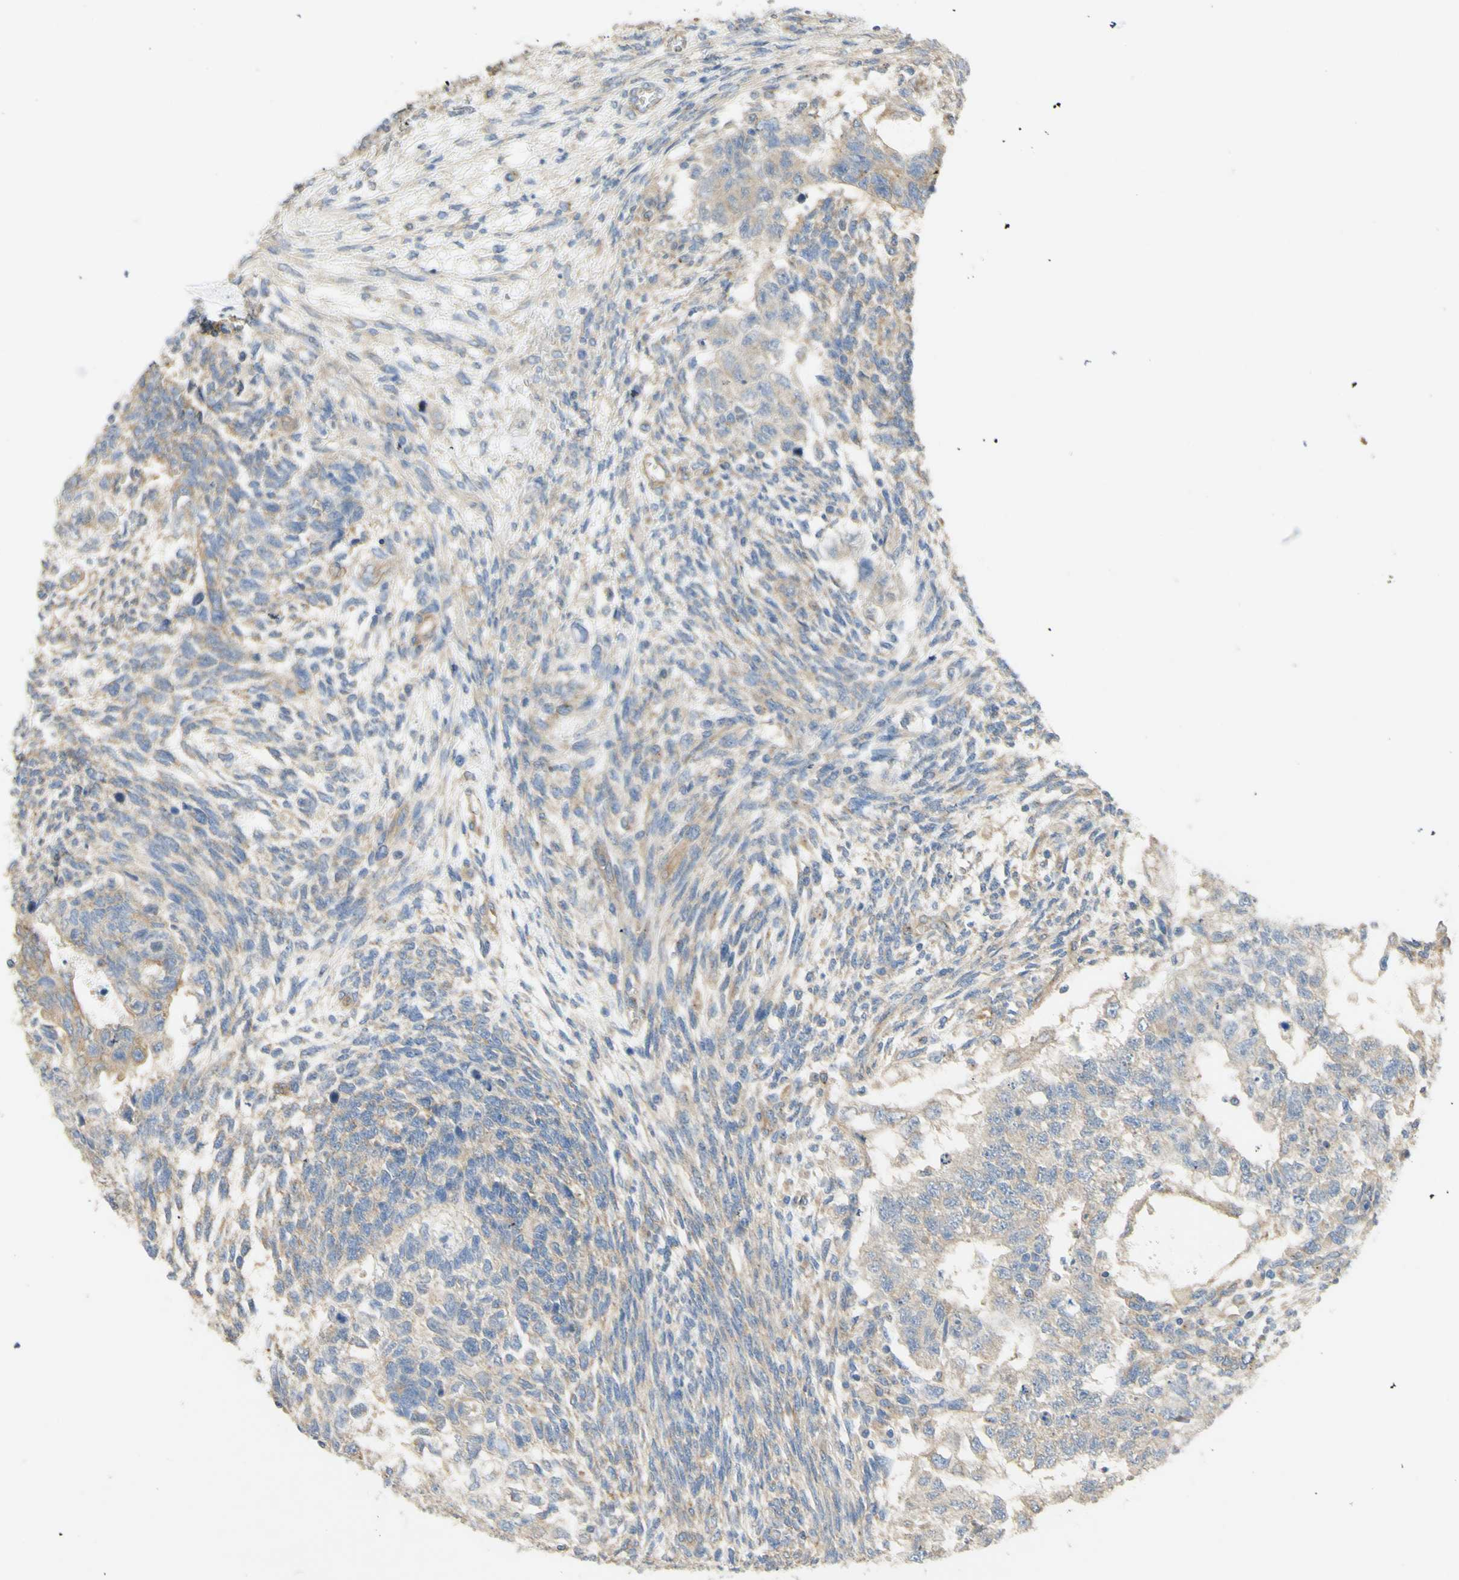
{"staining": {"intensity": "weak", "quantity": ">75%", "location": "cytoplasmic/membranous"}, "tissue": "testis cancer", "cell_type": "Tumor cells", "image_type": "cancer", "snomed": [{"axis": "morphology", "description": "Normal tissue, NOS"}, {"axis": "morphology", "description": "Carcinoma, Embryonal, NOS"}, {"axis": "topography", "description": "Testis"}], "caption": "Immunohistochemistry (IHC) photomicrograph of neoplastic tissue: testis cancer stained using immunohistochemistry shows low levels of weak protein expression localized specifically in the cytoplasmic/membranous of tumor cells, appearing as a cytoplasmic/membranous brown color.", "gene": "DYNC1H1", "patient": {"sex": "male", "age": 36}}